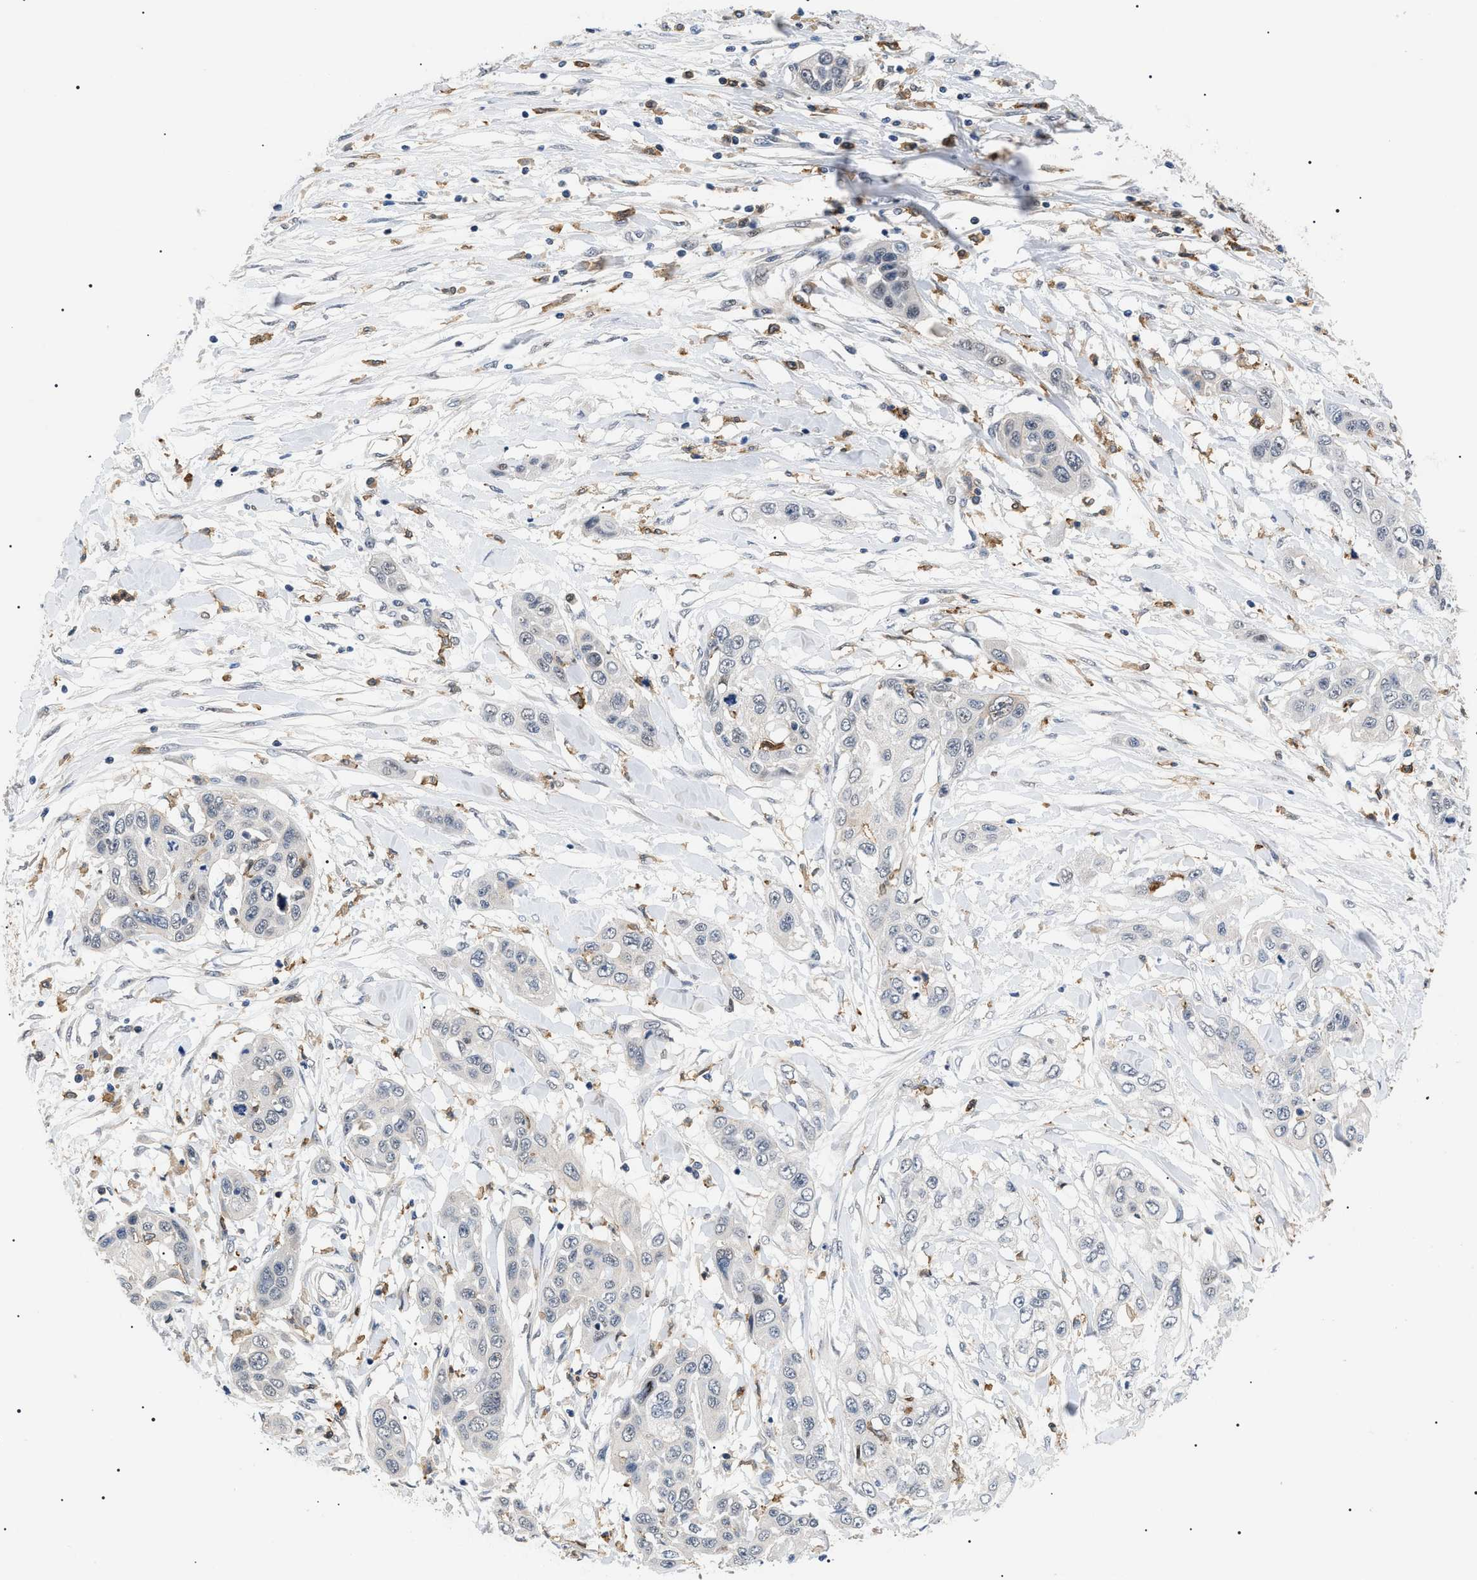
{"staining": {"intensity": "negative", "quantity": "none", "location": "none"}, "tissue": "pancreatic cancer", "cell_type": "Tumor cells", "image_type": "cancer", "snomed": [{"axis": "morphology", "description": "Adenocarcinoma, NOS"}, {"axis": "topography", "description": "Pancreas"}], "caption": "The micrograph displays no significant staining in tumor cells of pancreatic adenocarcinoma. (Immunohistochemistry (ihc), brightfield microscopy, high magnification).", "gene": "CD300A", "patient": {"sex": "female", "age": 70}}